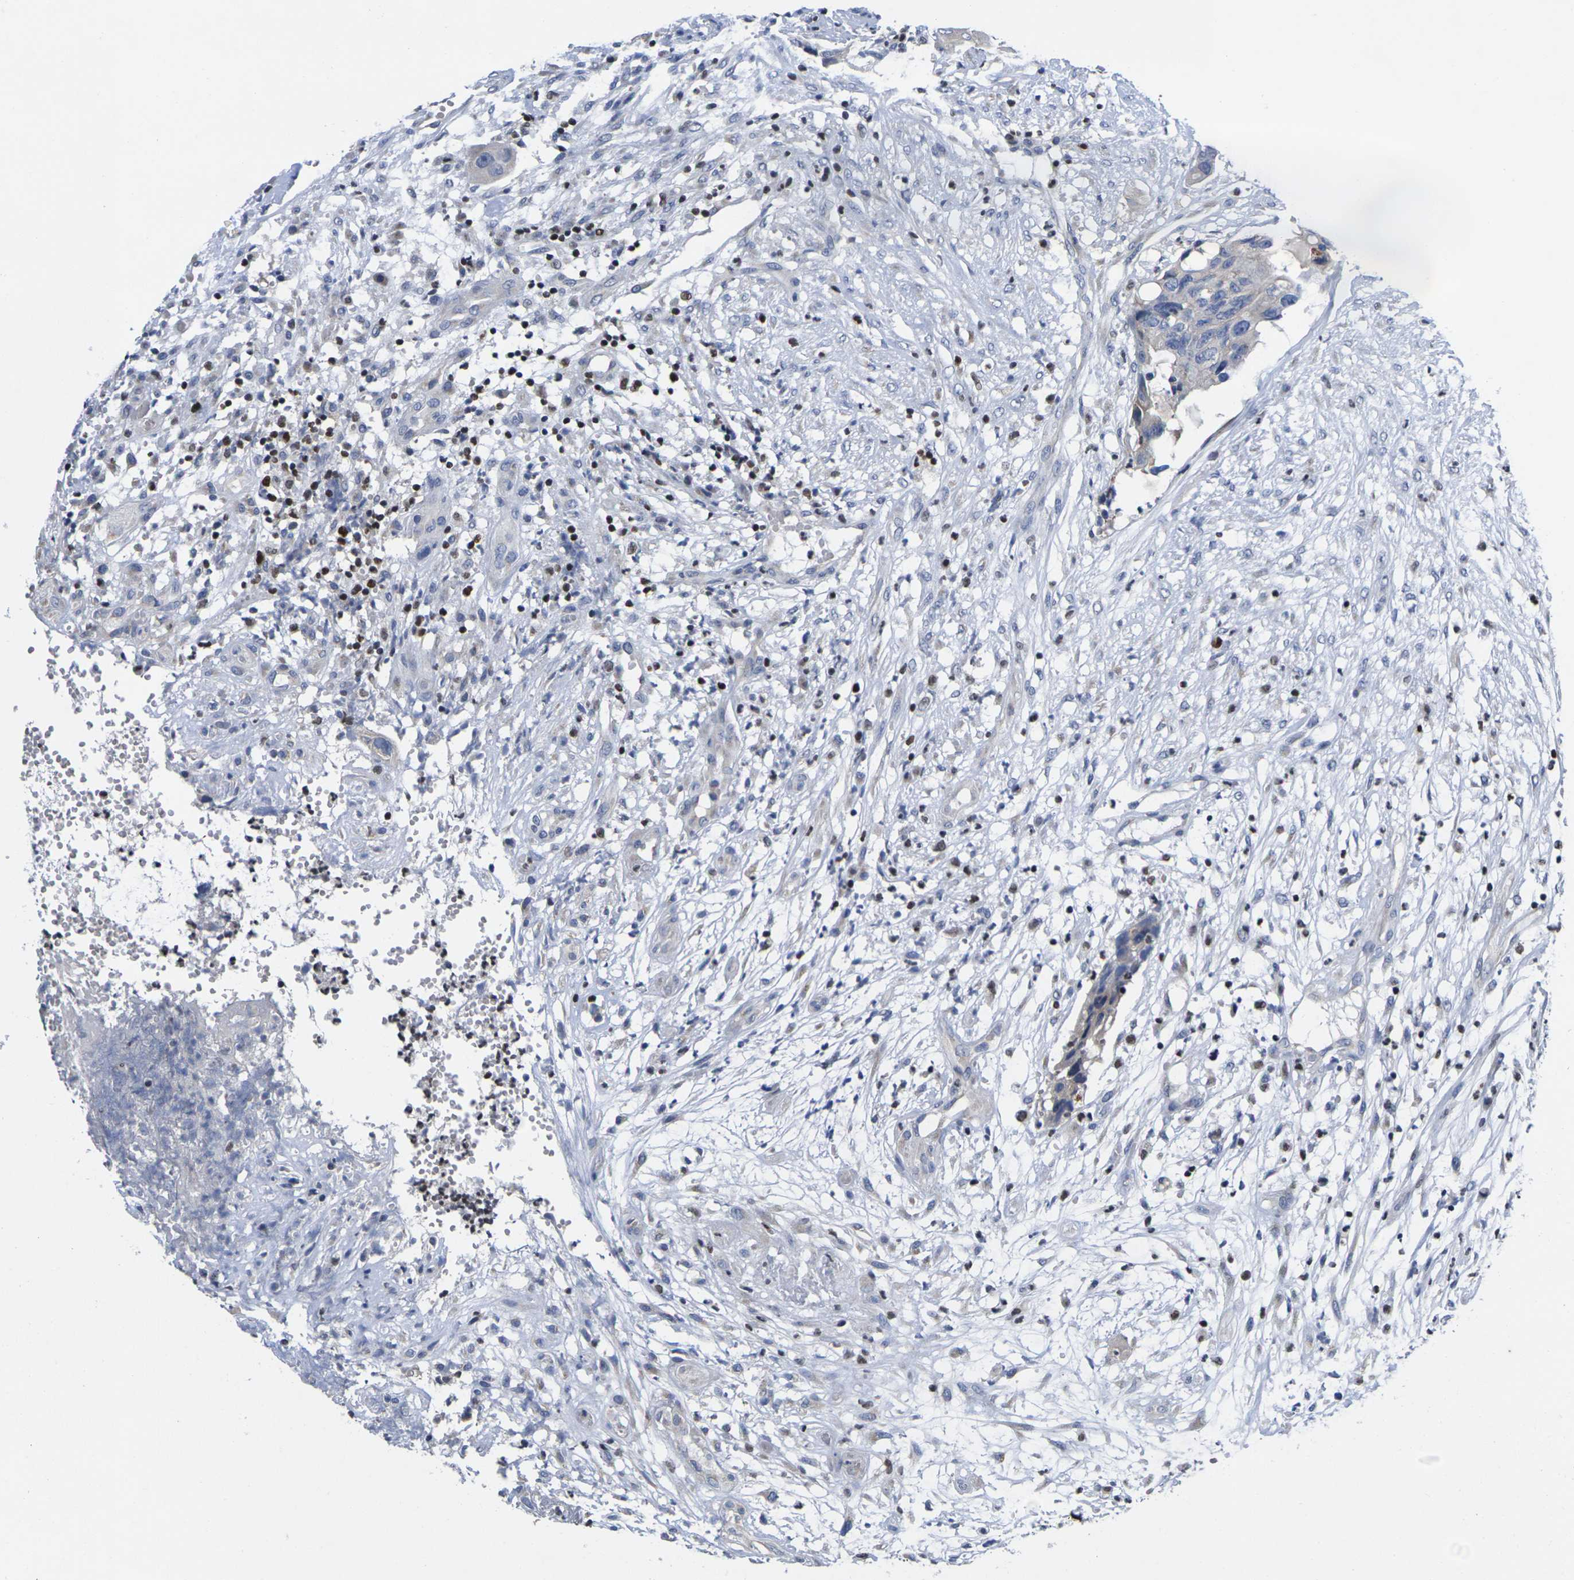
{"staining": {"intensity": "negative", "quantity": "none", "location": "none"}, "tissue": "colorectal cancer", "cell_type": "Tumor cells", "image_type": "cancer", "snomed": [{"axis": "morphology", "description": "Adenocarcinoma, NOS"}, {"axis": "topography", "description": "Colon"}], "caption": "Adenocarcinoma (colorectal) was stained to show a protein in brown. There is no significant expression in tumor cells.", "gene": "IKZF1", "patient": {"sex": "female", "age": 57}}